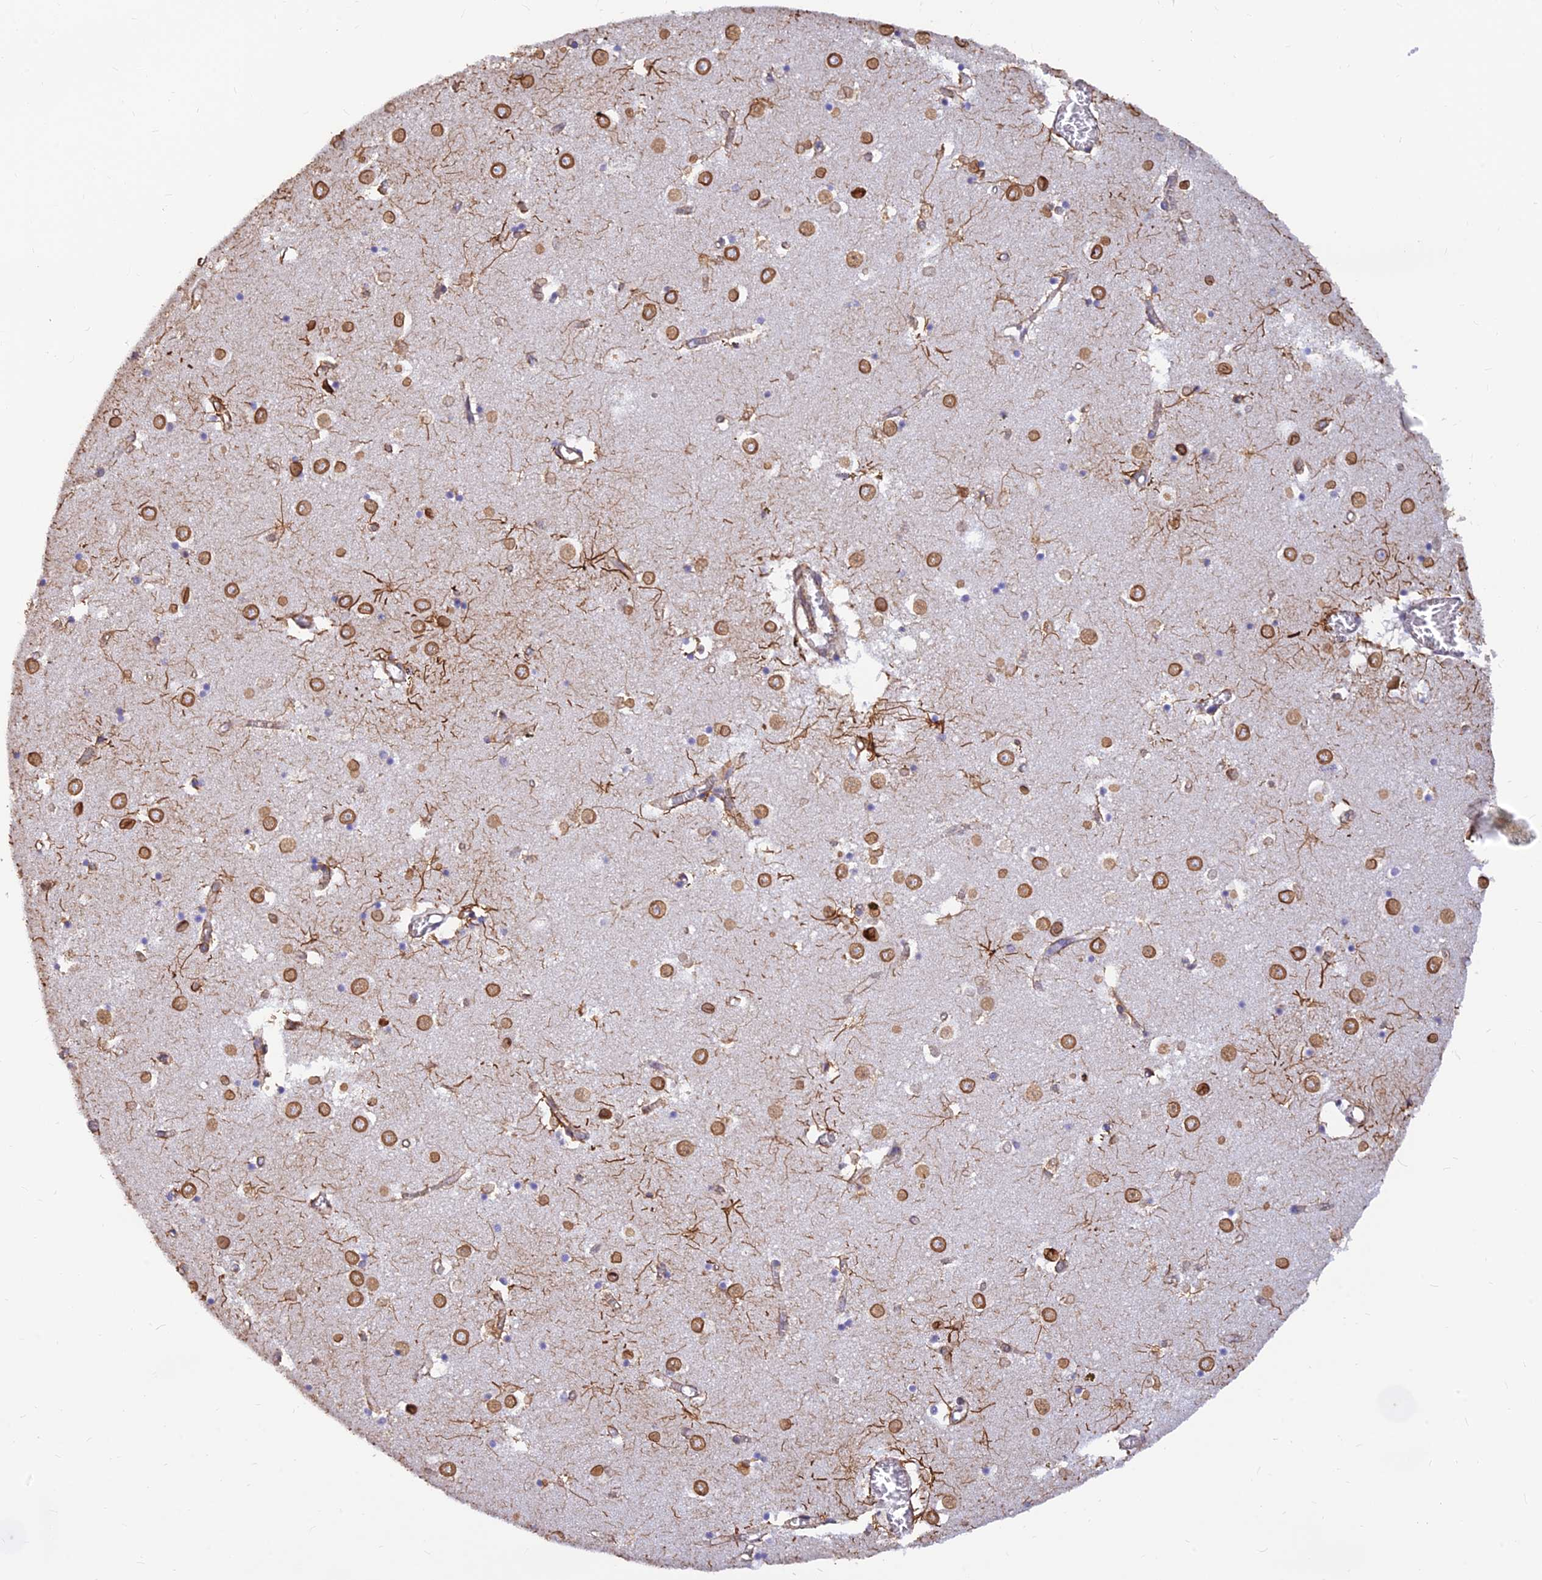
{"staining": {"intensity": "strong", "quantity": "<25%", "location": "cytoplasmic/membranous"}, "tissue": "caudate", "cell_type": "Glial cells", "image_type": "normal", "snomed": [{"axis": "morphology", "description": "Normal tissue, NOS"}, {"axis": "topography", "description": "Lateral ventricle wall"}], "caption": "Human caudate stained for a protein (brown) demonstrates strong cytoplasmic/membranous positive expression in about <25% of glial cells.", "gene": "ALDH1L2", "patient": {"sex": "male", "age": 70}}